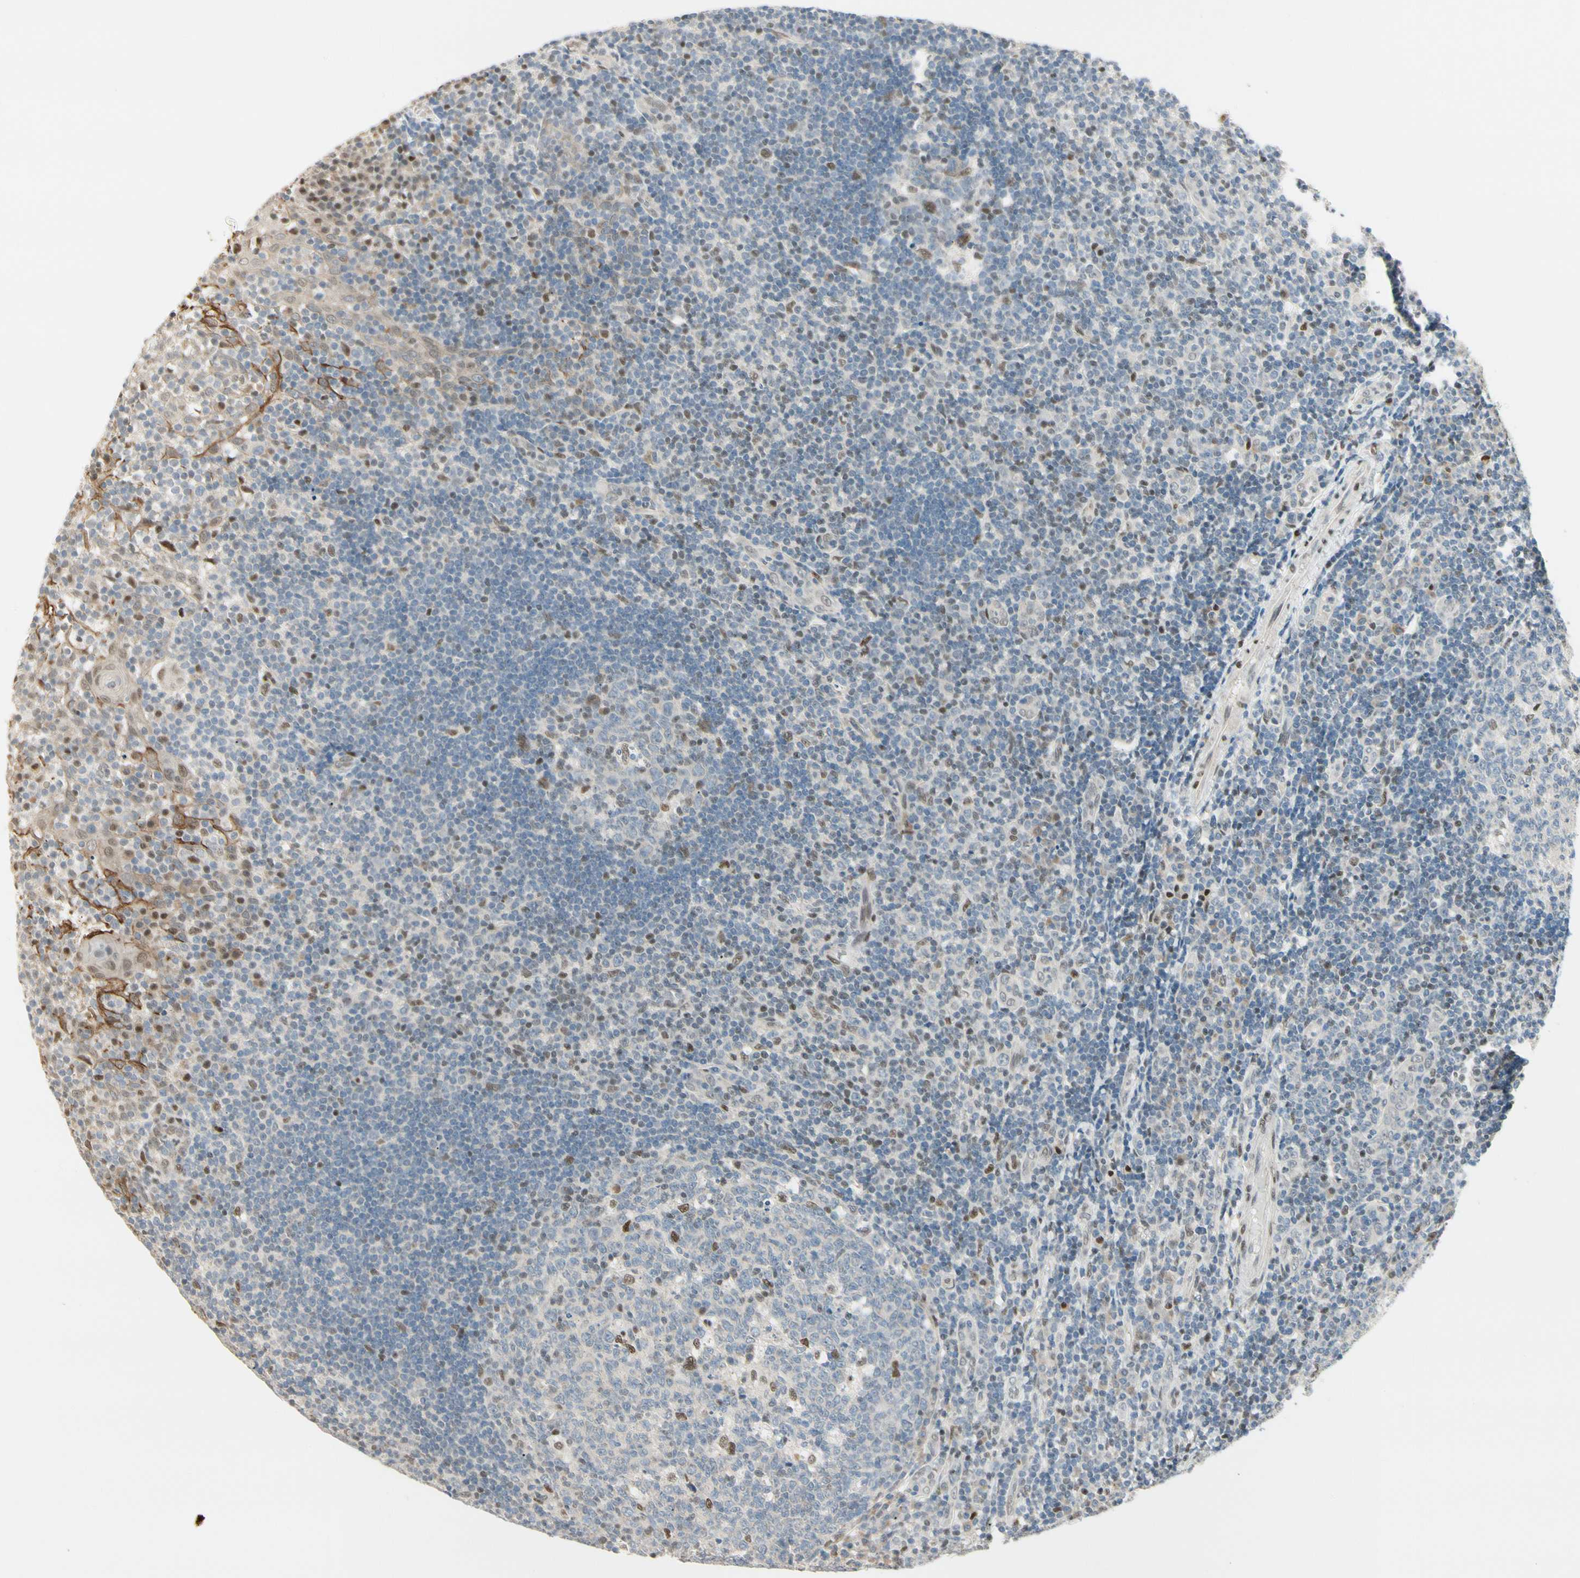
{"staining": {"intensity": "moderate", "quantity": "<25%", "location": "nuclear"}, "tissue": "tonsil", "cell_type": "Germinal center cells", "image_type": "normal", "snomed": [{"axis": "morphology", "description": "Normal tissue, NOS"}, {"axis": "topography", "description": "Tonsil"}], "caption": "The histopathology image reveals immunohistochemical staining of normal tonsil. There is moderate nuclear staining is seen in about <25% of germinal center cells. (DAB (3,3'-diaminobenzidine) = brown stain, brightfield microscopy at high magnification).", "gene": "ATXN1", "patient": {"sex": "female", "age": 40}}